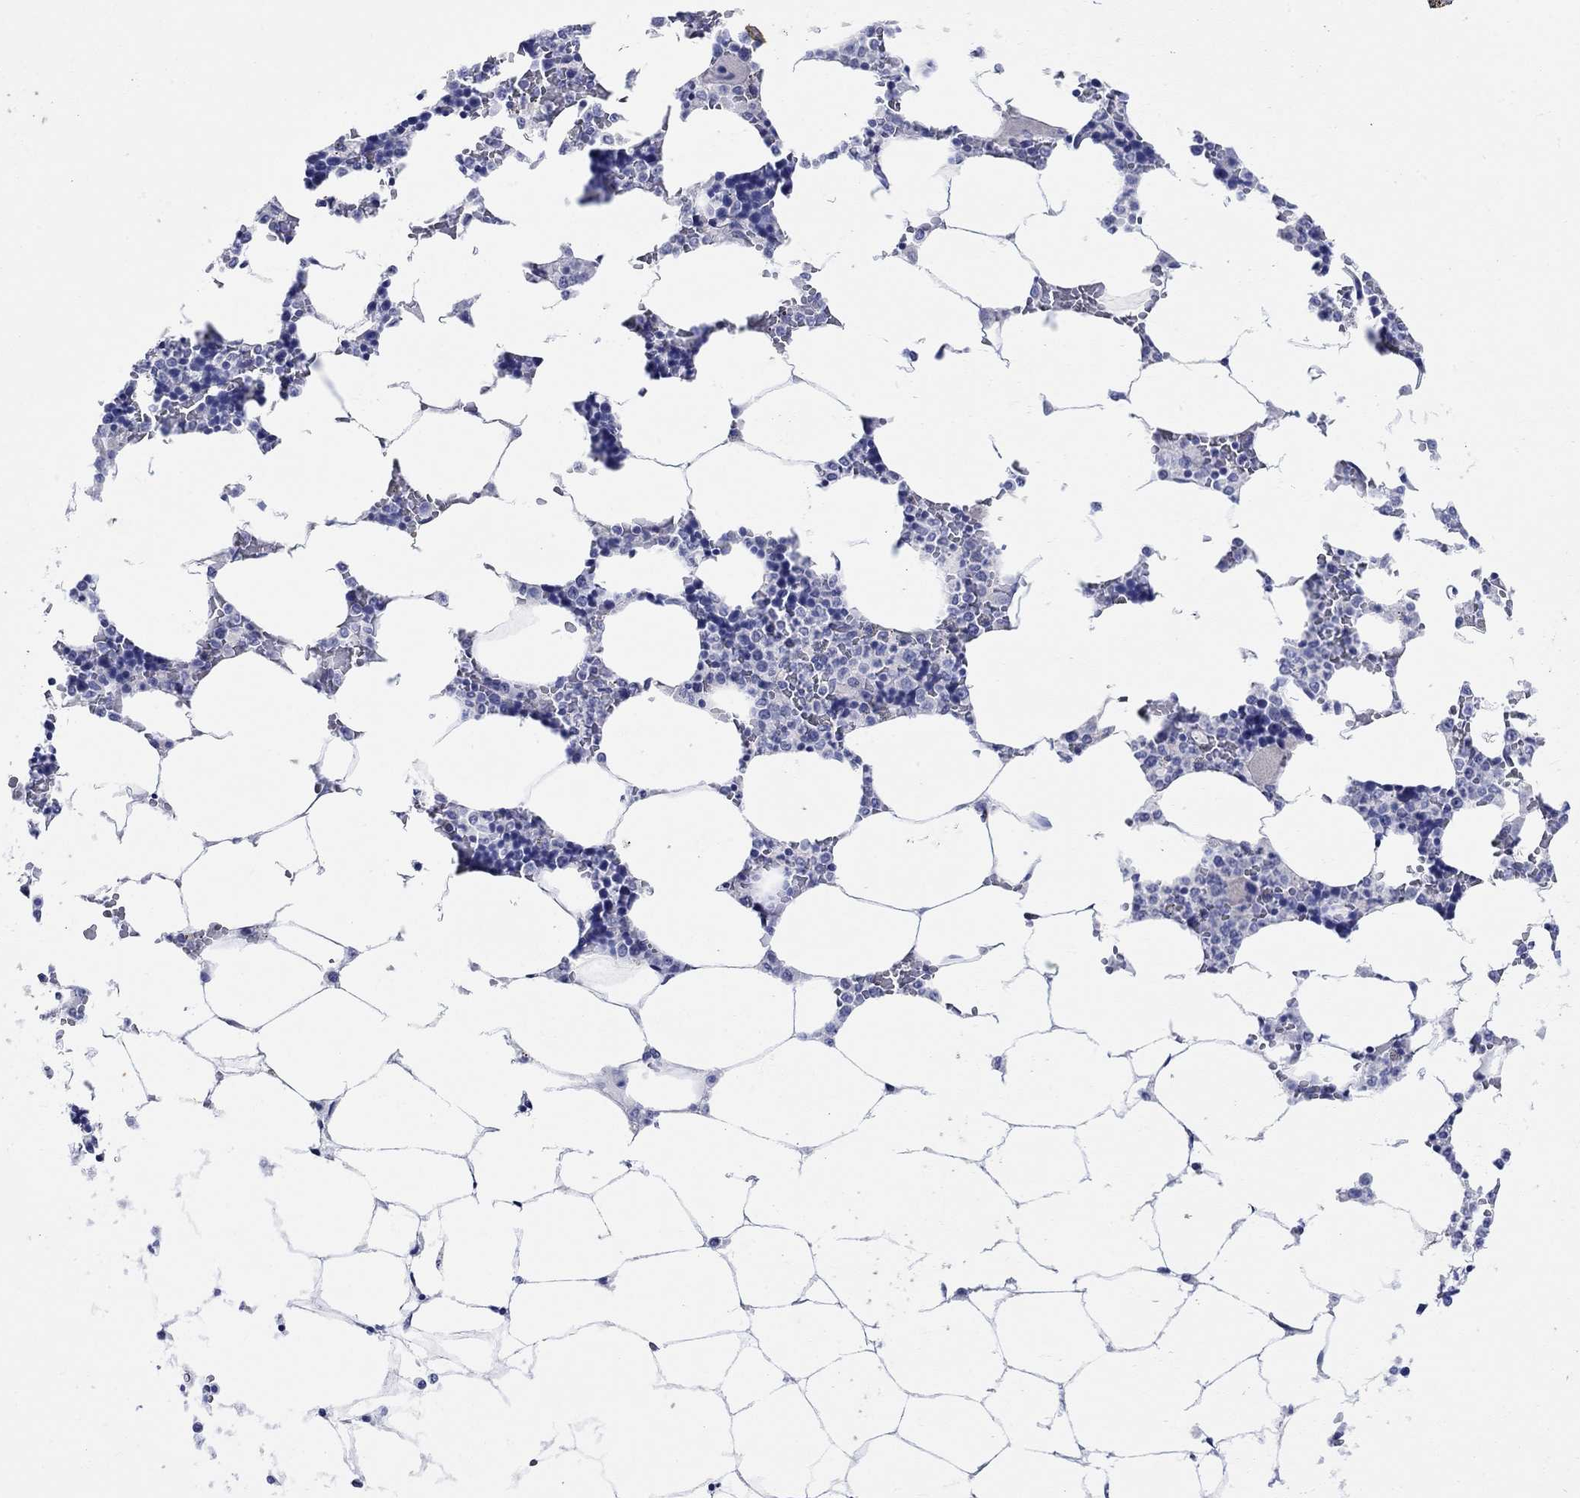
{"staining": {"intensity": "negative", "quantity": "none", "location": "none"}, "tissue": "bone marrow", "cell_type": "Hematopoietic cells", "image_type": "normal", "snomed": [{"axis": "morphology", "description": "Normal tissue, NOS"}, {"axis": "topography", "description": "Bone marrow"}], "caption": "Benign bone marrow was stained to show a protein in brown. There is no significant staining in hematopoietic cells. (DAB (3,3'-diaminobenzidine) immunohistochemistry (IHC) with hematoxylin counter stain).", "gene": "KRT222", "patient": {"sex": "male", "age": 63}}